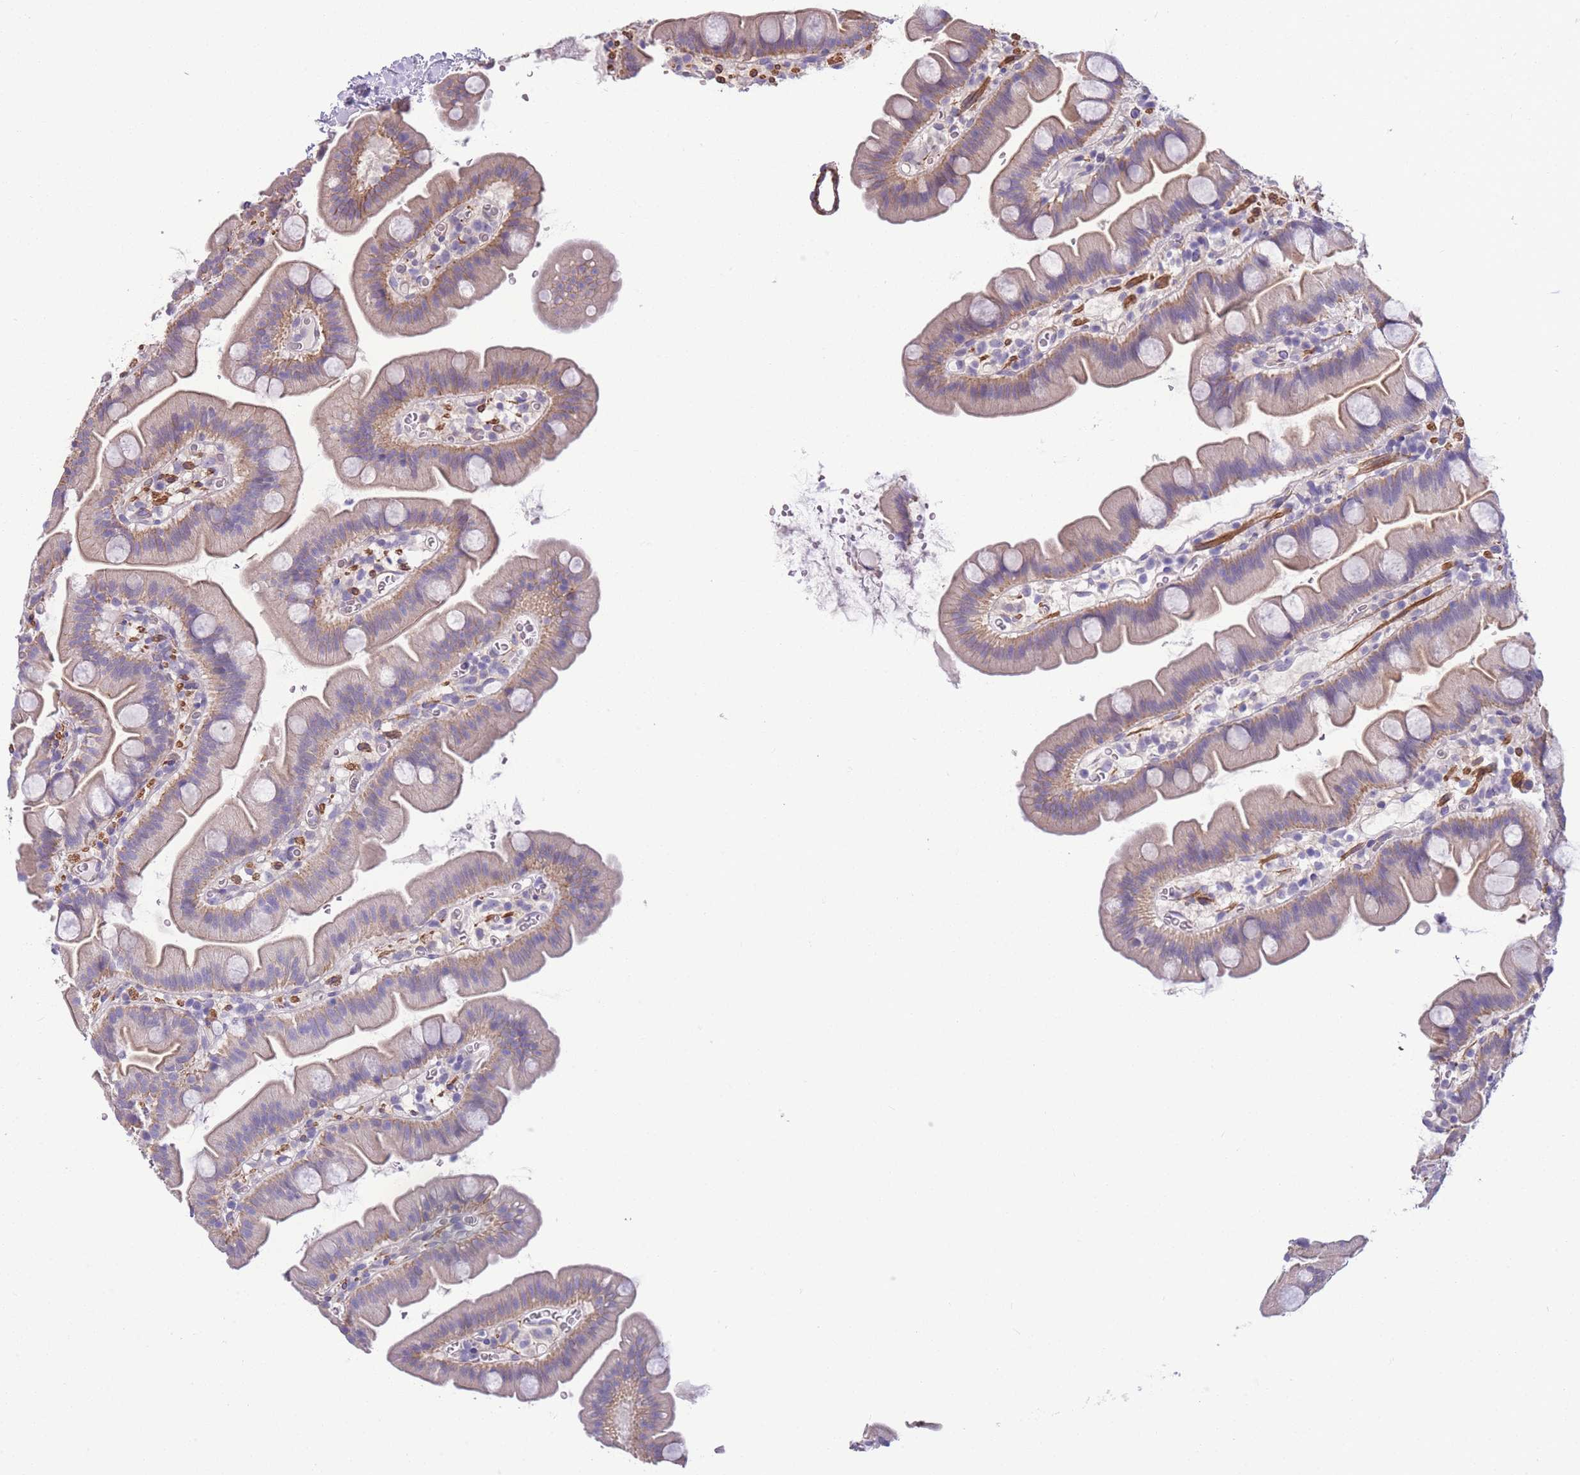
{"staining": {"intensity": "moderate", "quantity": "25%-75%", "location": "cytoplasmic/membranous"}, "tissue": "small intestine", "cell_type": "Glandular cells", "image_type": "normal", "snomed": [{"axis": "morphology", "description": "Normal tissue, NOS"}, {"axis": "topography", "description": "Small intestine"}], "caption": "An immunohistochemistry photomicrograph of unremarkable tissue is shown. Protein staining in brown shows moderate cytoplasmic/membranous positivity in small intestine within glandular cells. The protein is shown in brown color, while the nuclei are stained blue.", "gene": "FAM124A", "patient": {"sex": "female", "age": 68}}